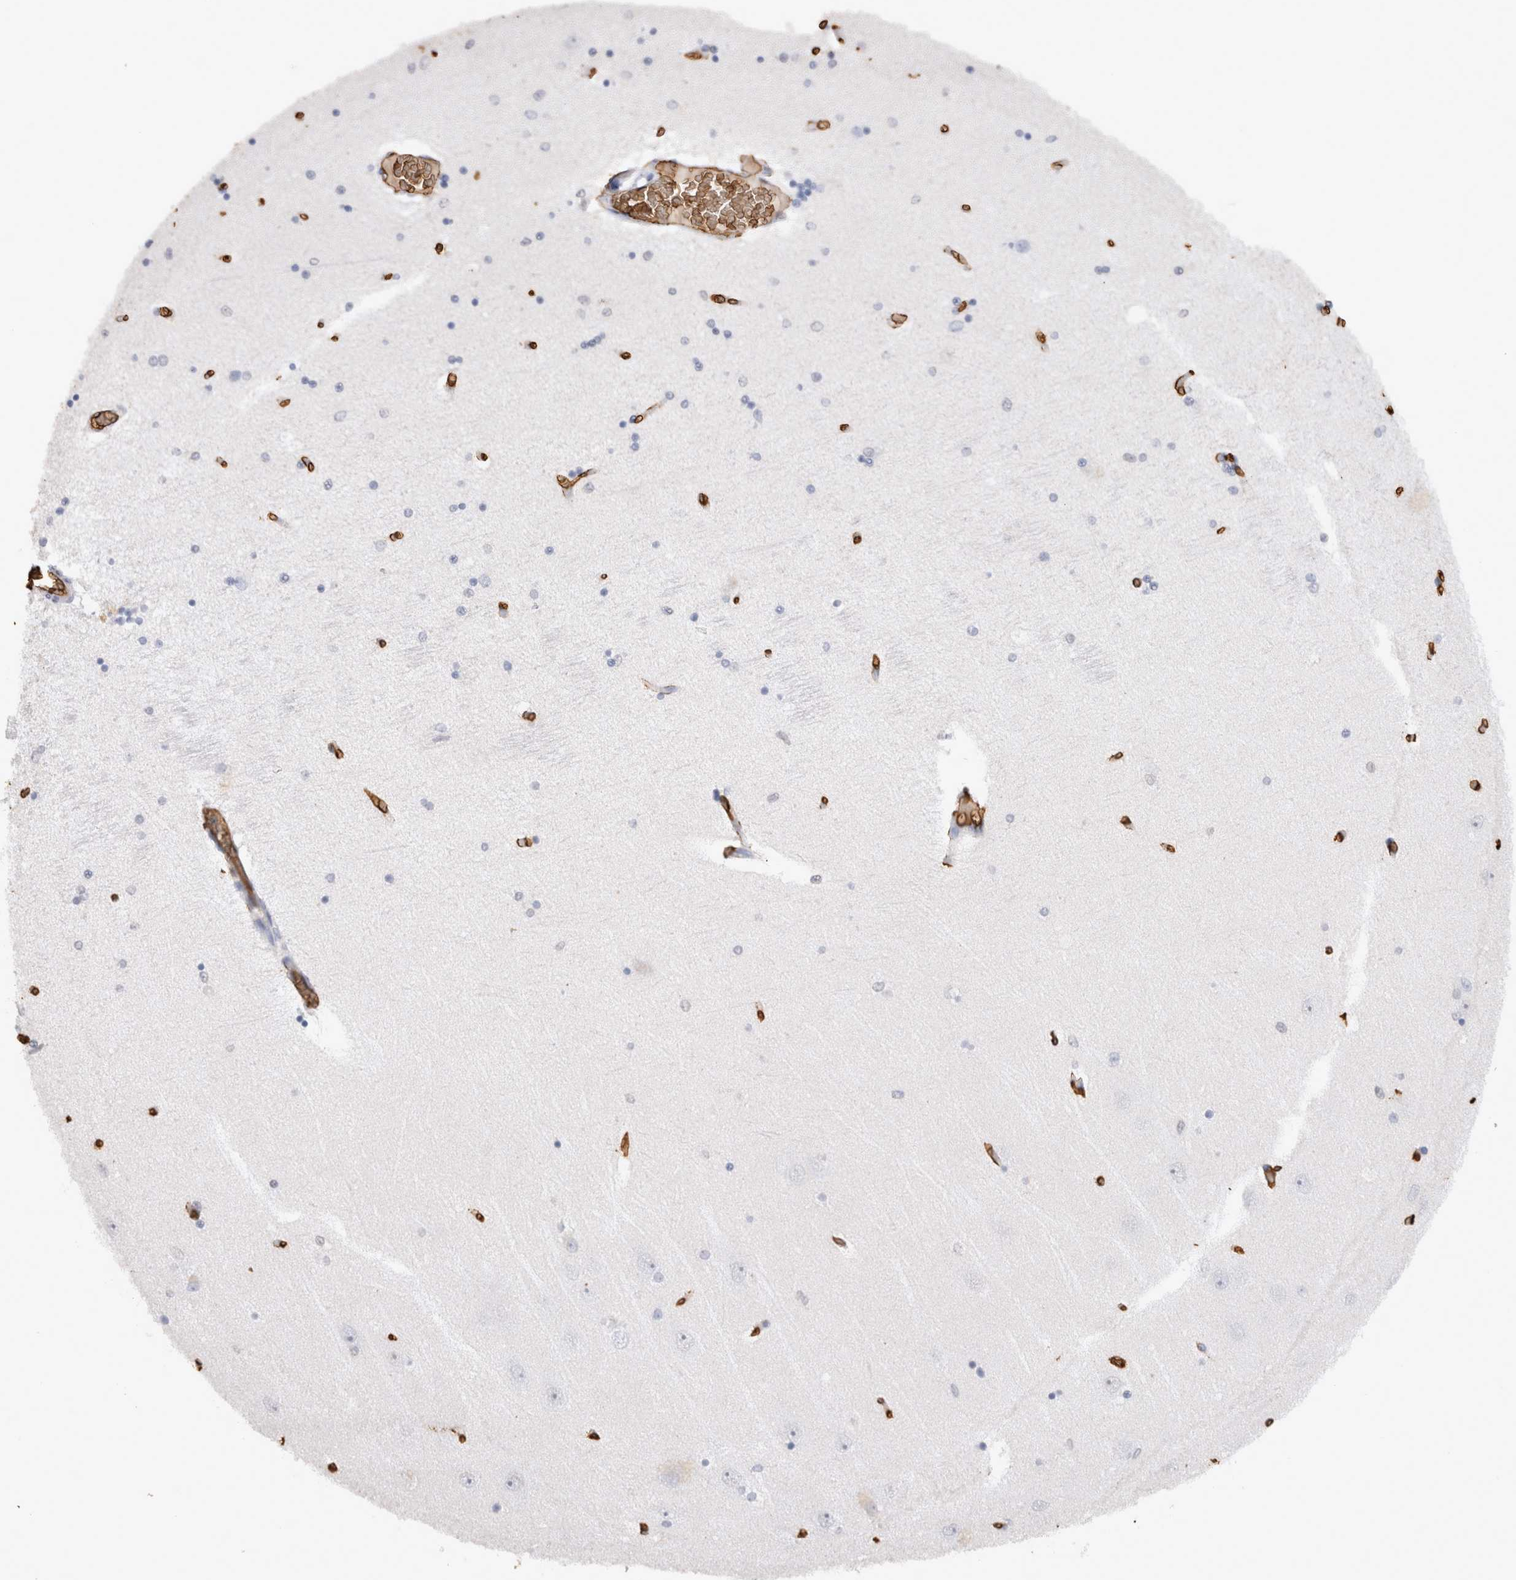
{"staining": {"intensity": "negative", "quantity": "none", "location": "none"}, "tissue": "hippocampus", "cell_type": "Glial cells", "image_type": "normal", "snomed": [{"axis": "morphology", "description": "Normal tissue, NOS"}, {"axis": "topography", "description": "Hippocampus"}], "caption": "Glial cells are negative for brown protein staining in normal hippocampus. (DAB (3,3'-diaminobenzidine) immunohistochemistry, high magnification).", "gene": "IL17RC", "patient": {"sex": "female", "age": 54}}